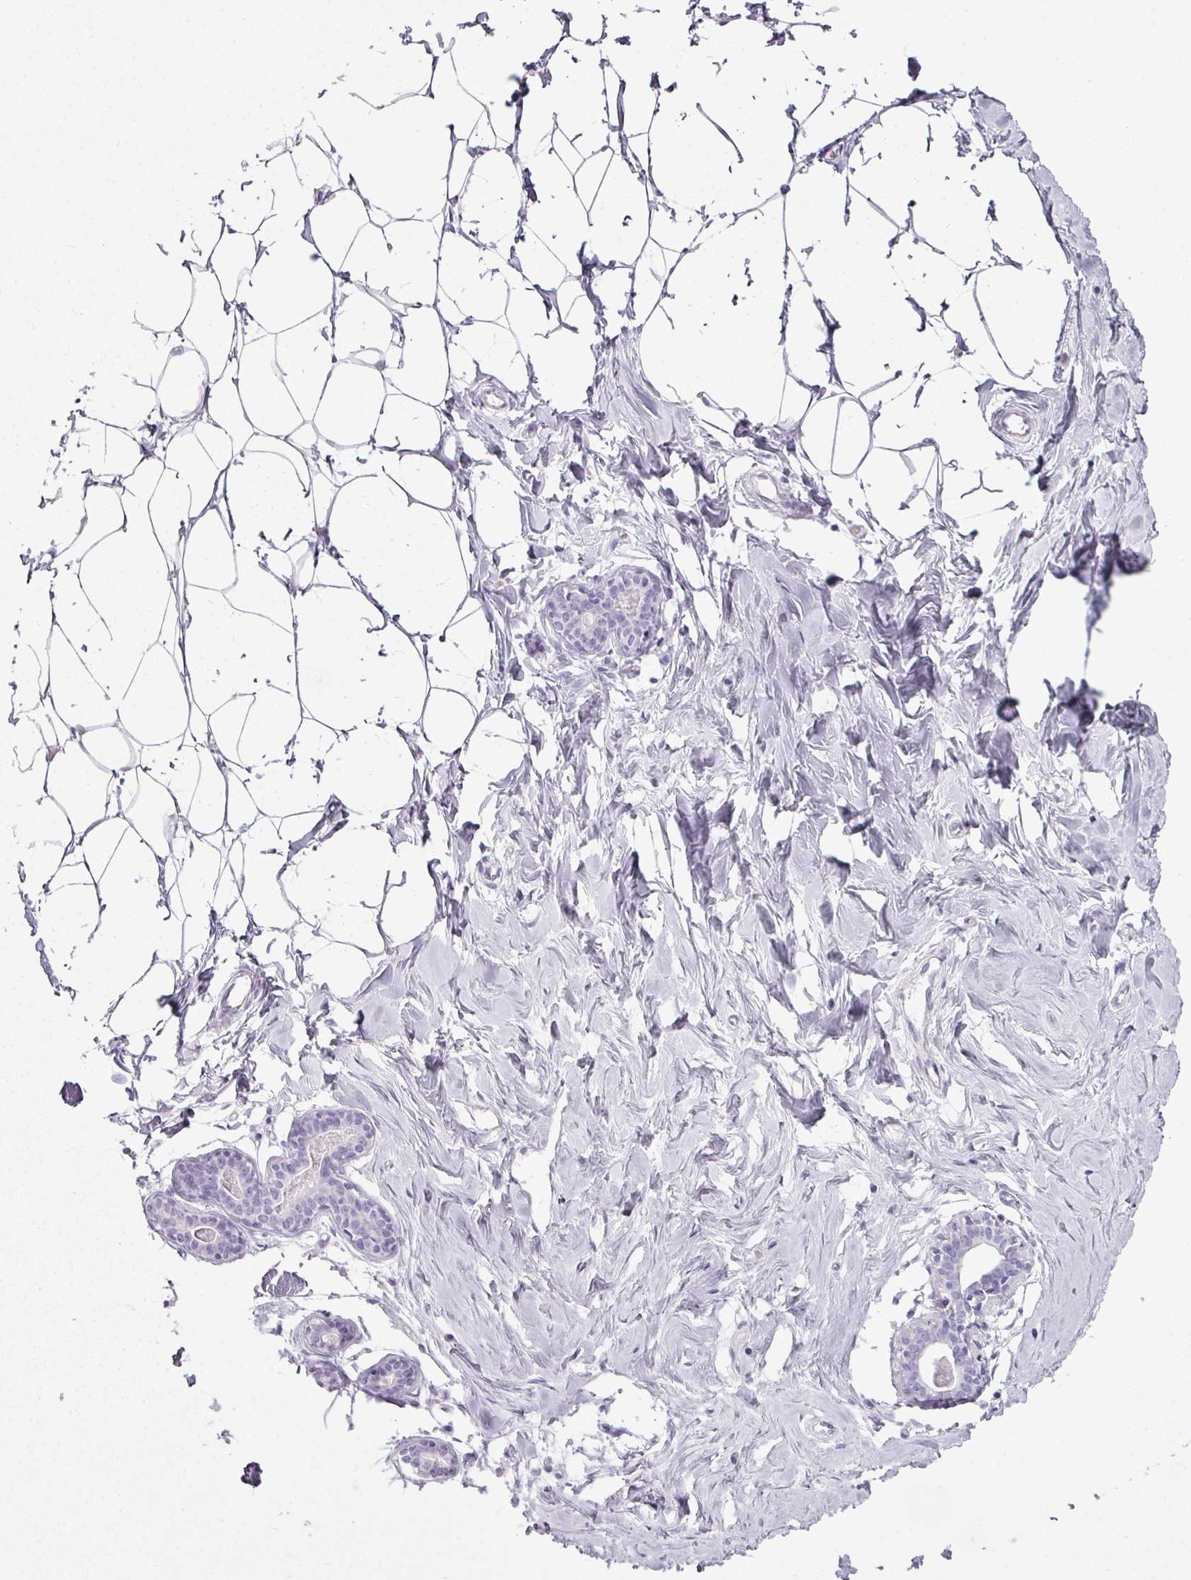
{"staining": {"intensity": "negative", "quantity": "none", "location": "none"}, "tissue": "breast", "cell_type": "Adipocytes", "image_type": "normal", "snomed": [{"axis": "morphology", "description": "Normal tissue, NOS"}, {"axis": "topography", "description": "Breast"}], "caption": "Immunohistochemistry (IHC) image of benign breast: breast stained with DAB (3,3'-diaminobenzidine) reveals no significant protein staining in adipocytes. (Stains: DAB IHC with hematoxylin counter stain, Microscopy: brightfield microscopy at high magnification).", "gene": "SCT", "patient": {"sex": "female", "age": 23}}